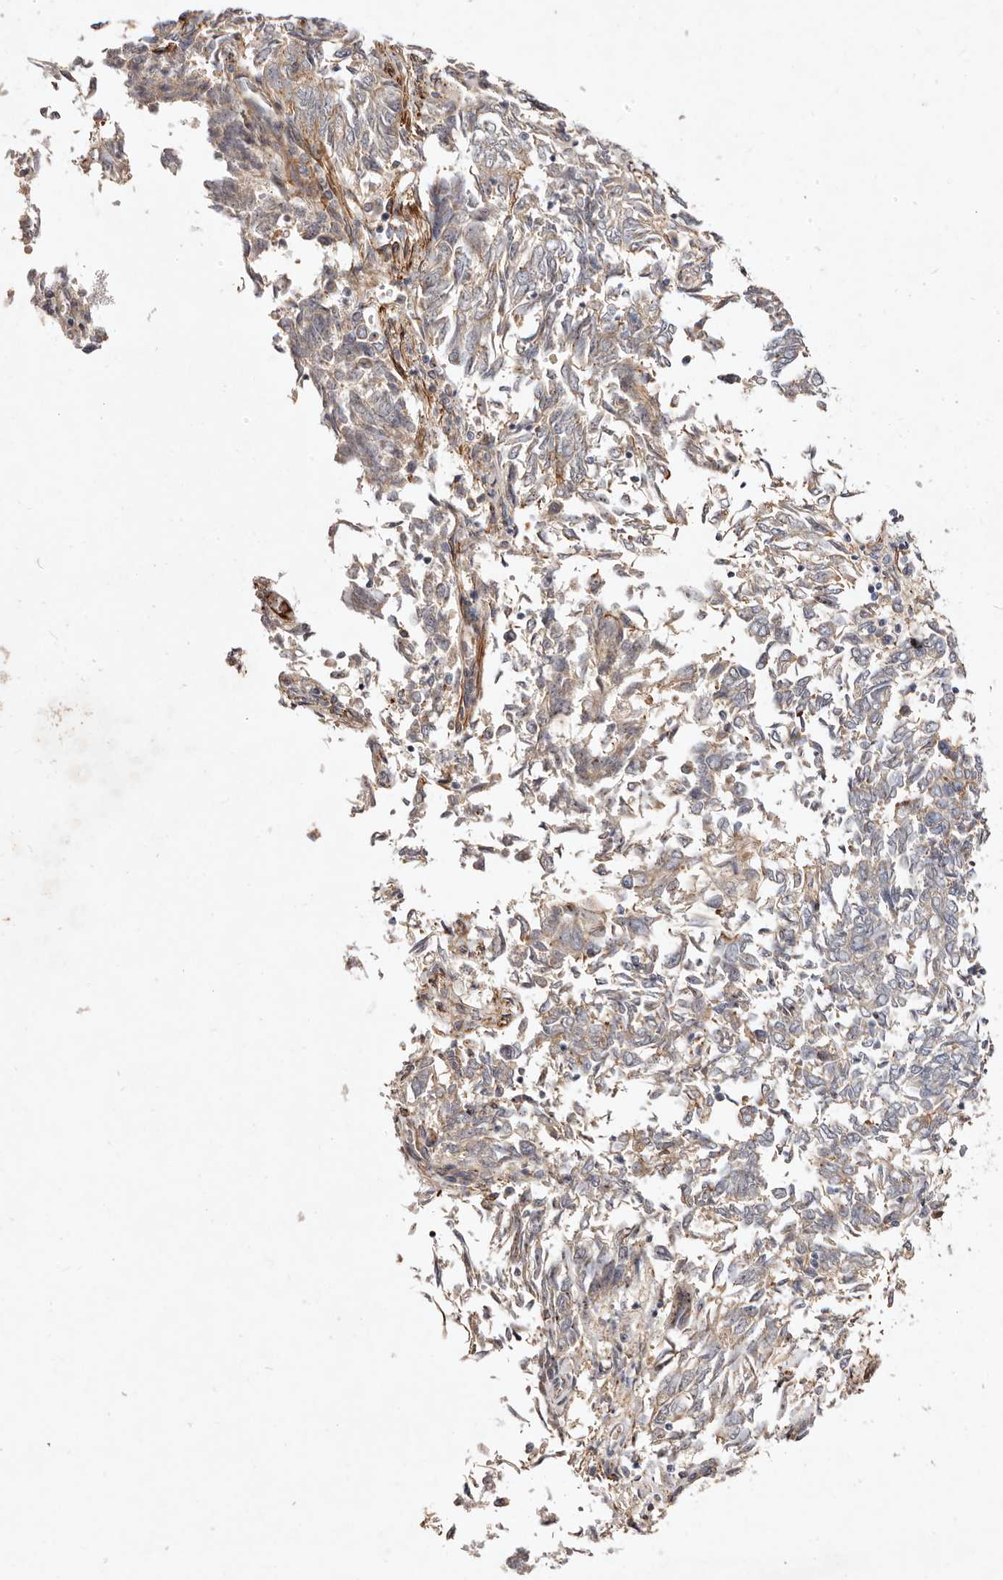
{"staining": {"intensity": "weak", "quantity": "<25%", "location": "cytoplasmic/membranous"}, "tissue": "endometrial cancer", "cell_type": "Tumor cells", "image_type": "cancer", "snomed": [{"axis": "morphology", "description": "Adenocarcinoma, NOS"}, {"axis": "topography", "description": "Endometrium"}], "caption": "Protein analysis of endometrial adenocarcinoma exhibits no significant staining in tumor cells.", "gene": "MTMR11", "patient": {"sex": "female", "age": 80}}